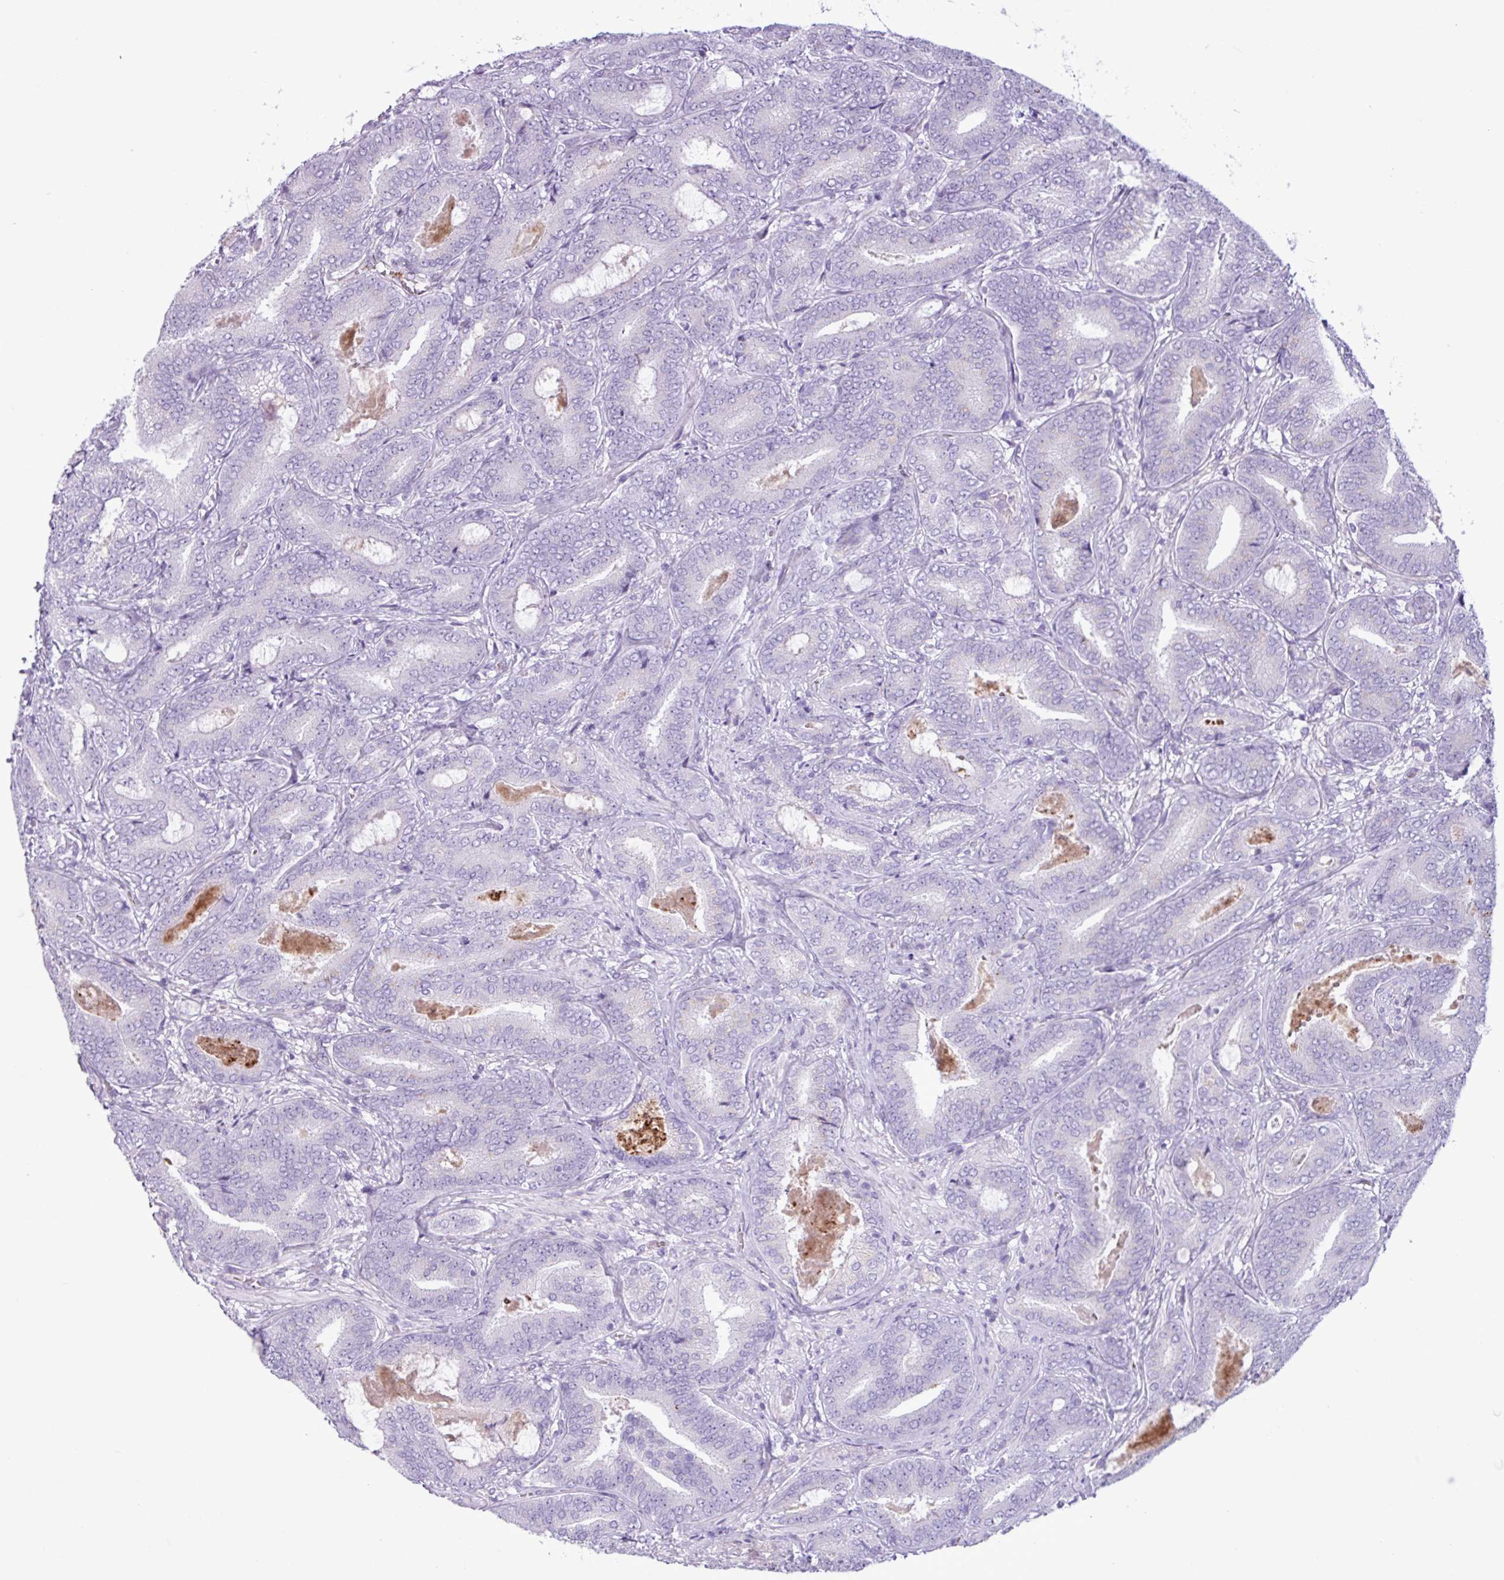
{"staining": {"intensity": "negative", "quantity": "none", "location": "none"}, "tissue": "prostate cancer", "cell_type": "Tumor cells", "image_type": "cancer", "snomed": [{"axis": "morphology", "description": "Adenocarcinoma, Low grade"}, {"axis": "topography", "description": "Prostate and seminal vesicle, NOS"}], "caption": "Protein analysis of adenocarcinoma (low-grade) (prostate) reveals no significant staining in tumor cells.", "gene": "TMEM178A", "patient": {"sex": "male", "age": 61}}